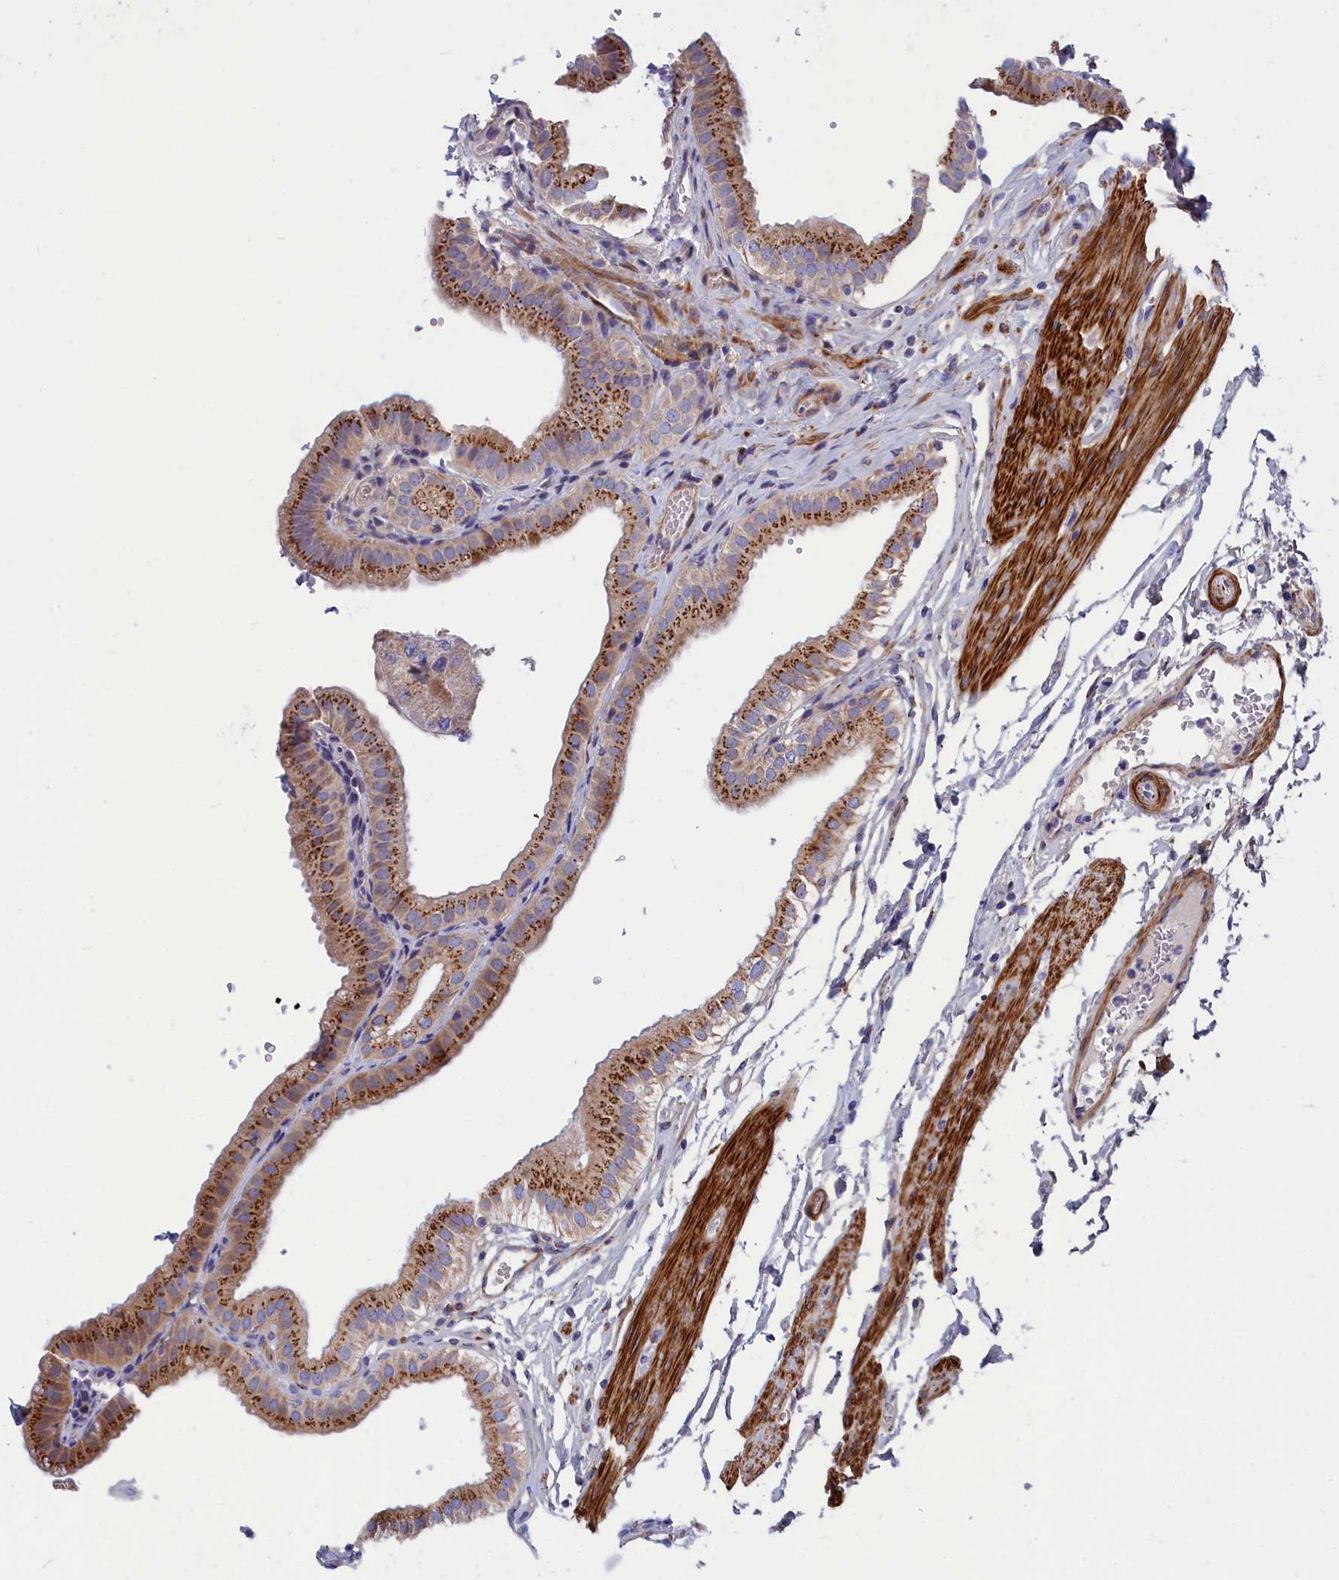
{"staining": {"intensity": "moderate", "quantity": ">75%", "location": "cytoplasmic/membranous"}, "tissue": "gallbladder", "cell_type": "Glandular cells", "image_type": "normal", "snomed": [{"axis": "morphology", "description": "Normal tissue, NOS"}, {"axis": "topography", "description": "Gallbladder"}], "caption": "Benign gallbladder shows moderate cytoplasmic/membranous expression in approximately >75% of glandular cells, visualized by immunohistochemistry.", "gene": "TUBGCP4", "patient": {"sex": "female", "age": 61}}